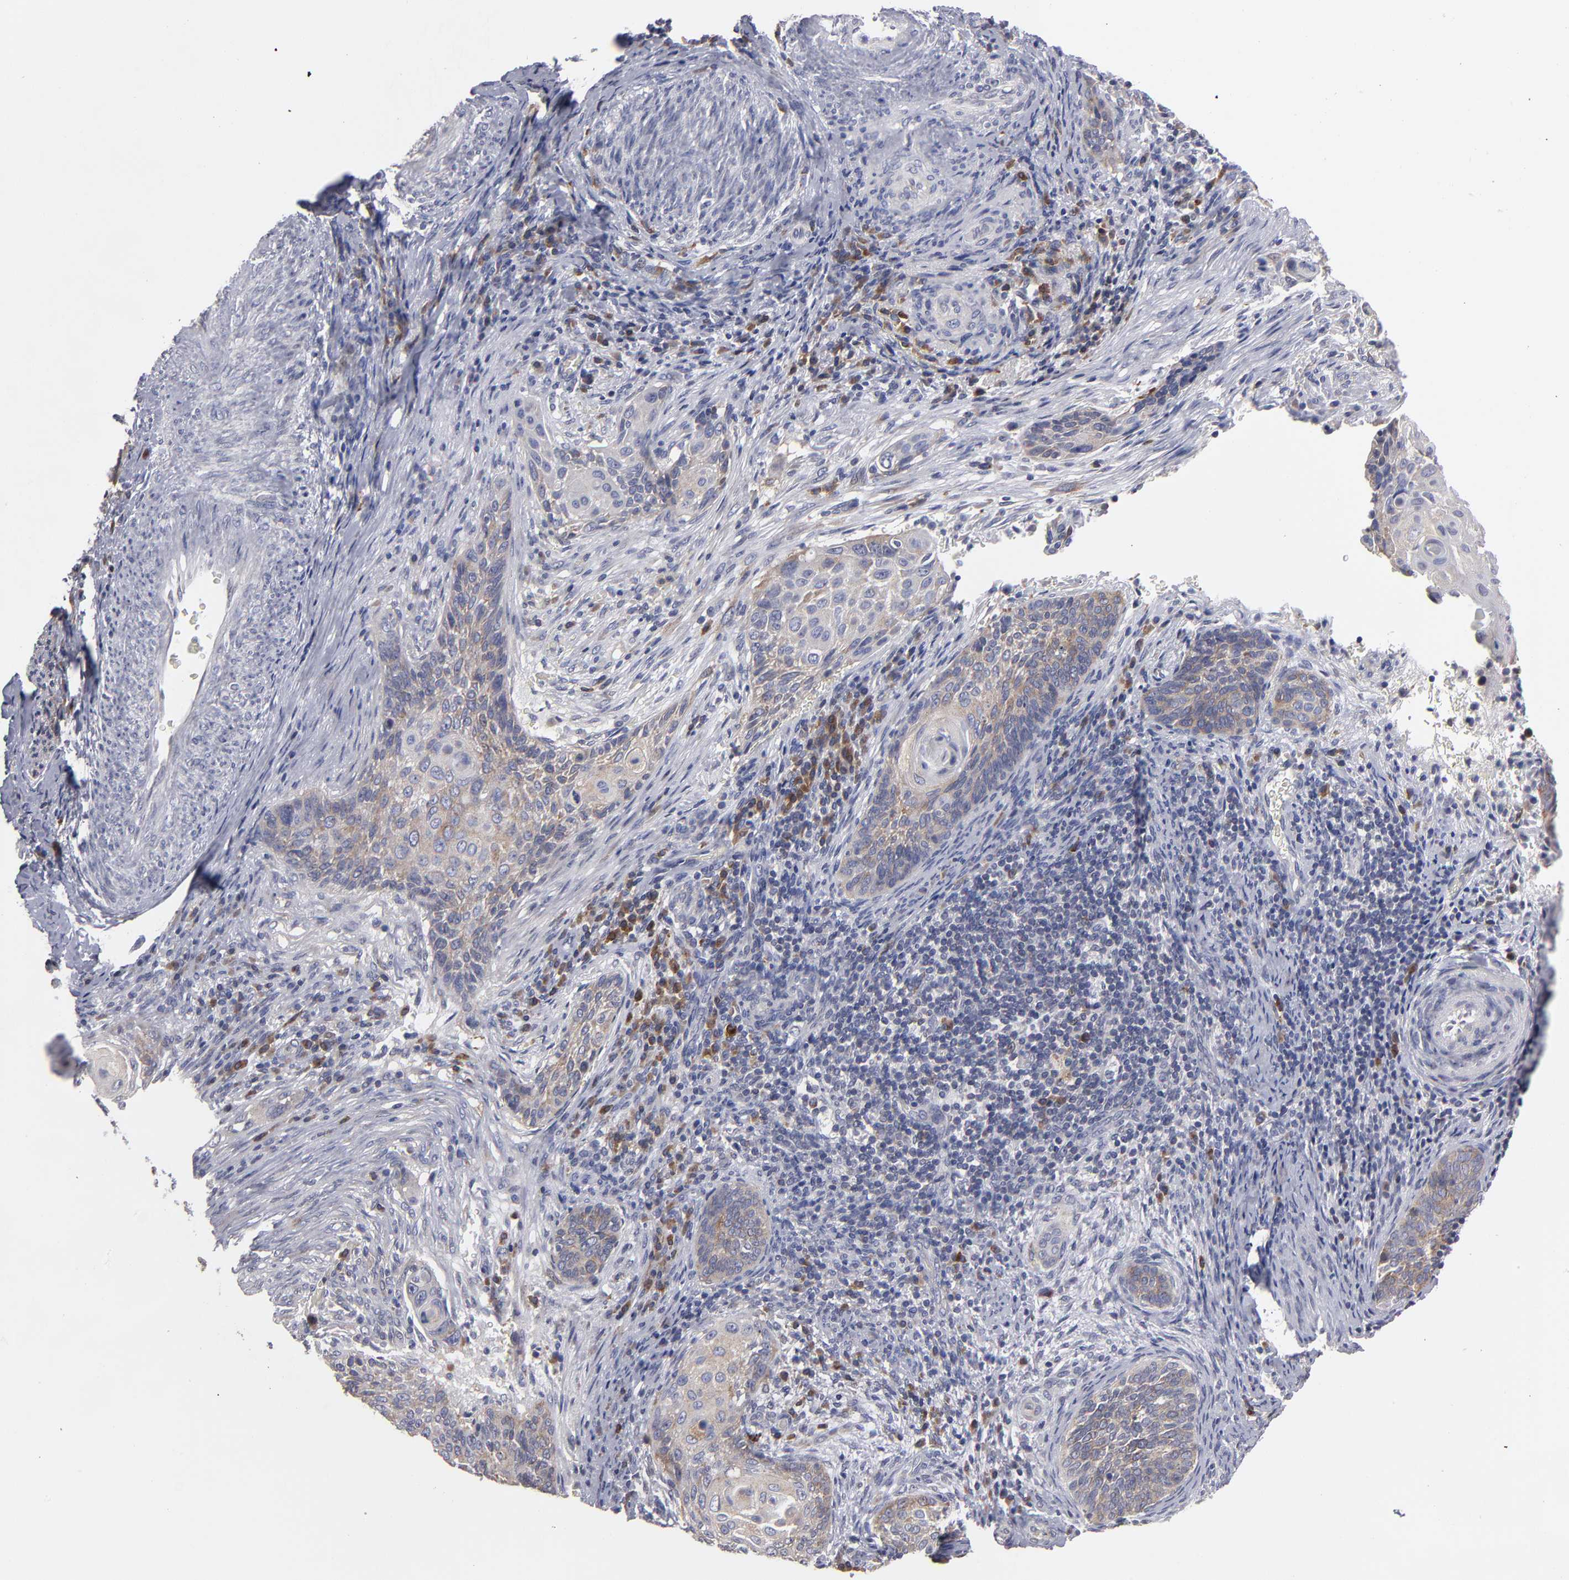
{"staining": {"intensity": "moderate", "quantity": ">75%", "location": "cytoplasmic/membranous"}, "tissue": "cervical cancer", "cell_type": "Tumor cells", "image_type": "cancer", "snomed": [{"axis": "morphology", "description": "Squamous cell carcinoma, NOS"}, {"axis": "topography", "description": "Cervix"}], "caption": "Brown immunohistochemical staining in cervical cancer (squamous cell carcinoma) demonstrates moderate cytoplasmic/membranous positivity in about >75% of tumor cells.", "gene": "CEP97", "patient": {"sex": "female", "age": 33}}